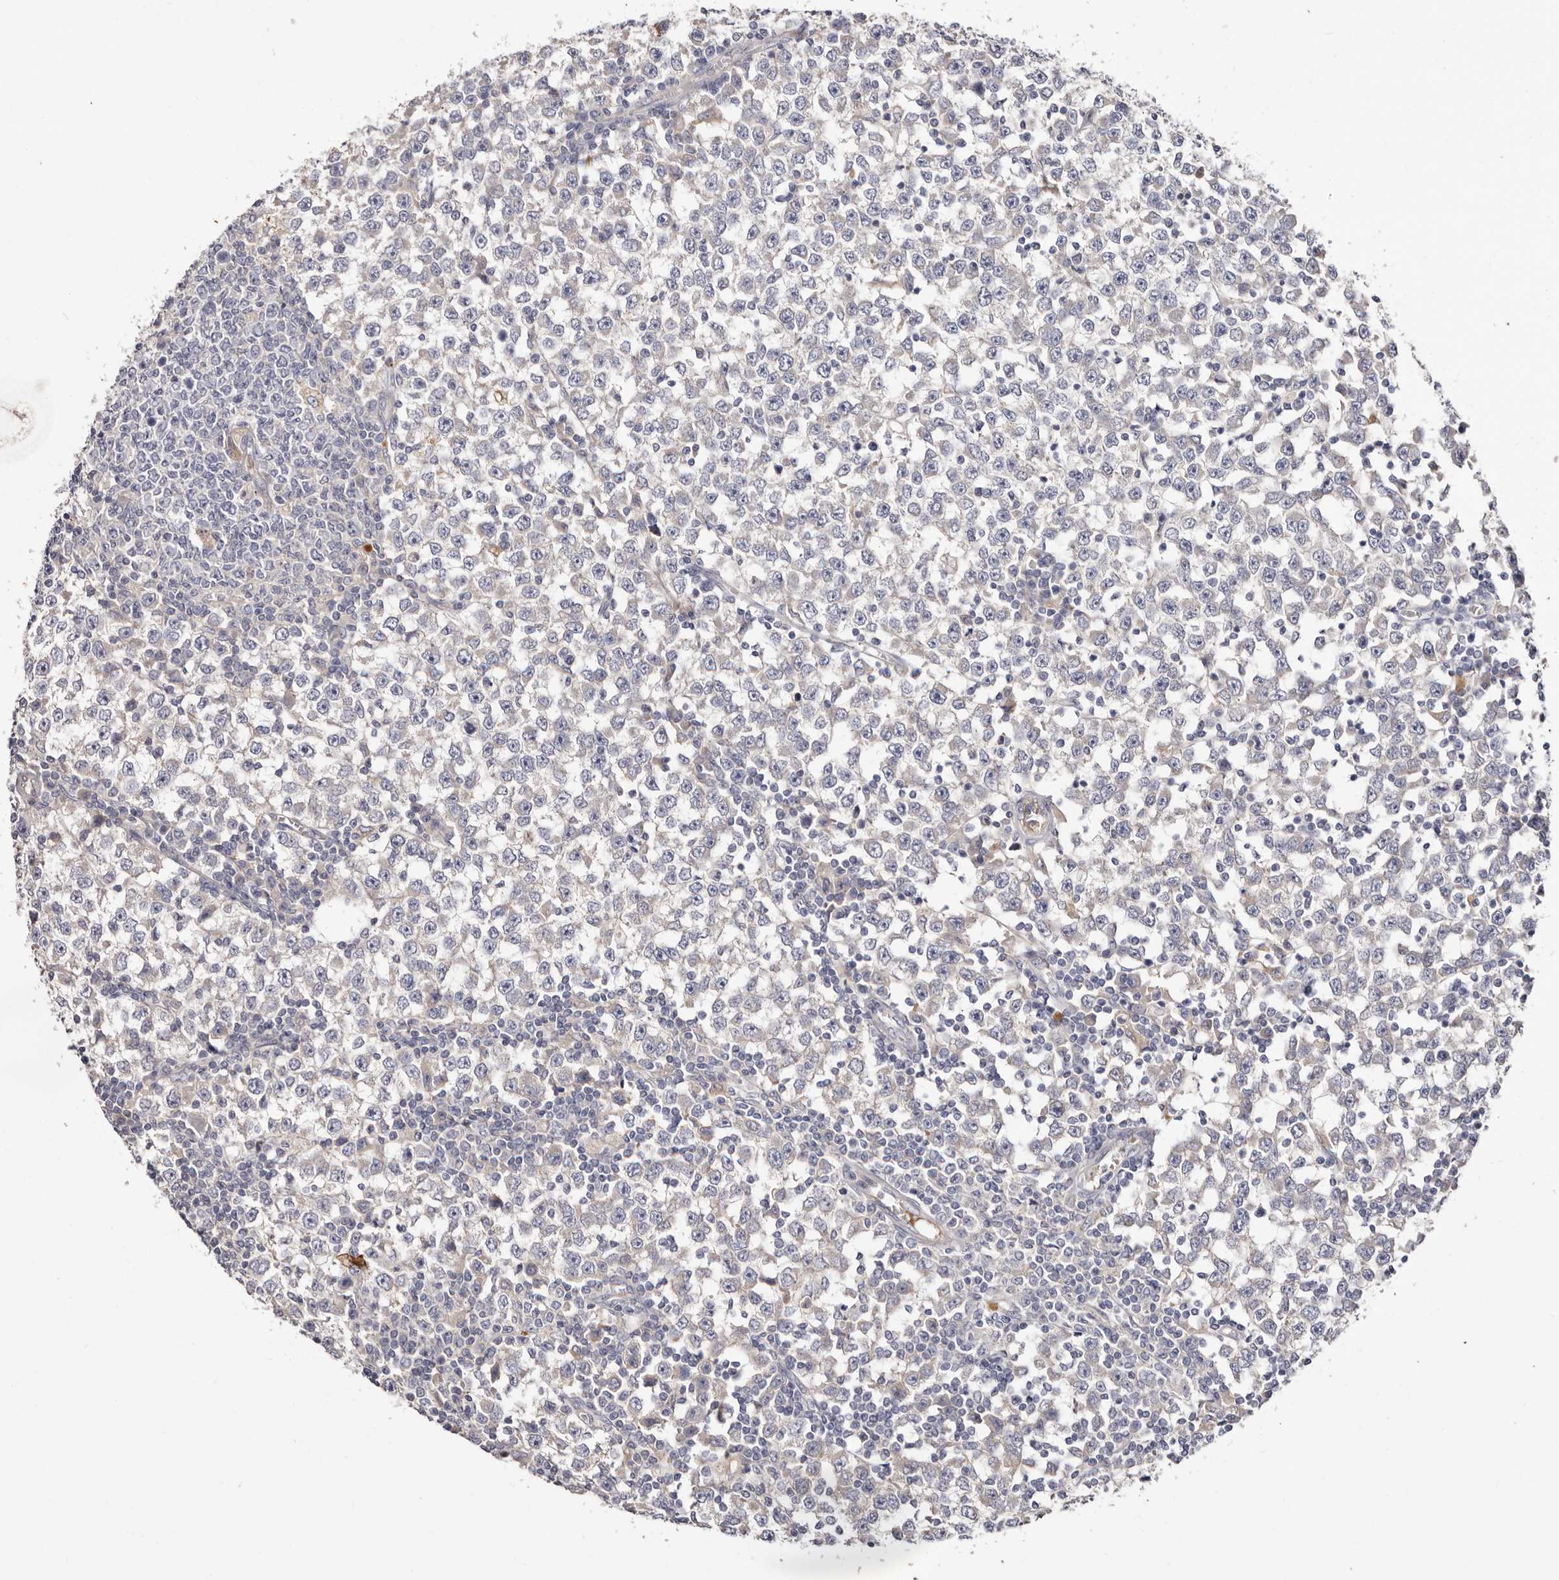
{"staining": {"intensity": "negative", "quantity": "none", "location": "none"}, "tissue": "testis cancer", "cell_type": "Tumor cells", "image_type": "cancer", "snomed": [{"axis": "morphology", "description": "Seminoma, NOS"}, {"axis": "topography", "description": "Testis"}], "caption": "The photomicrograph displays no significant expression in tumor cells of testis cancer.", "gene": "STK16", "patient": {"sex": "male", "age": 65}}